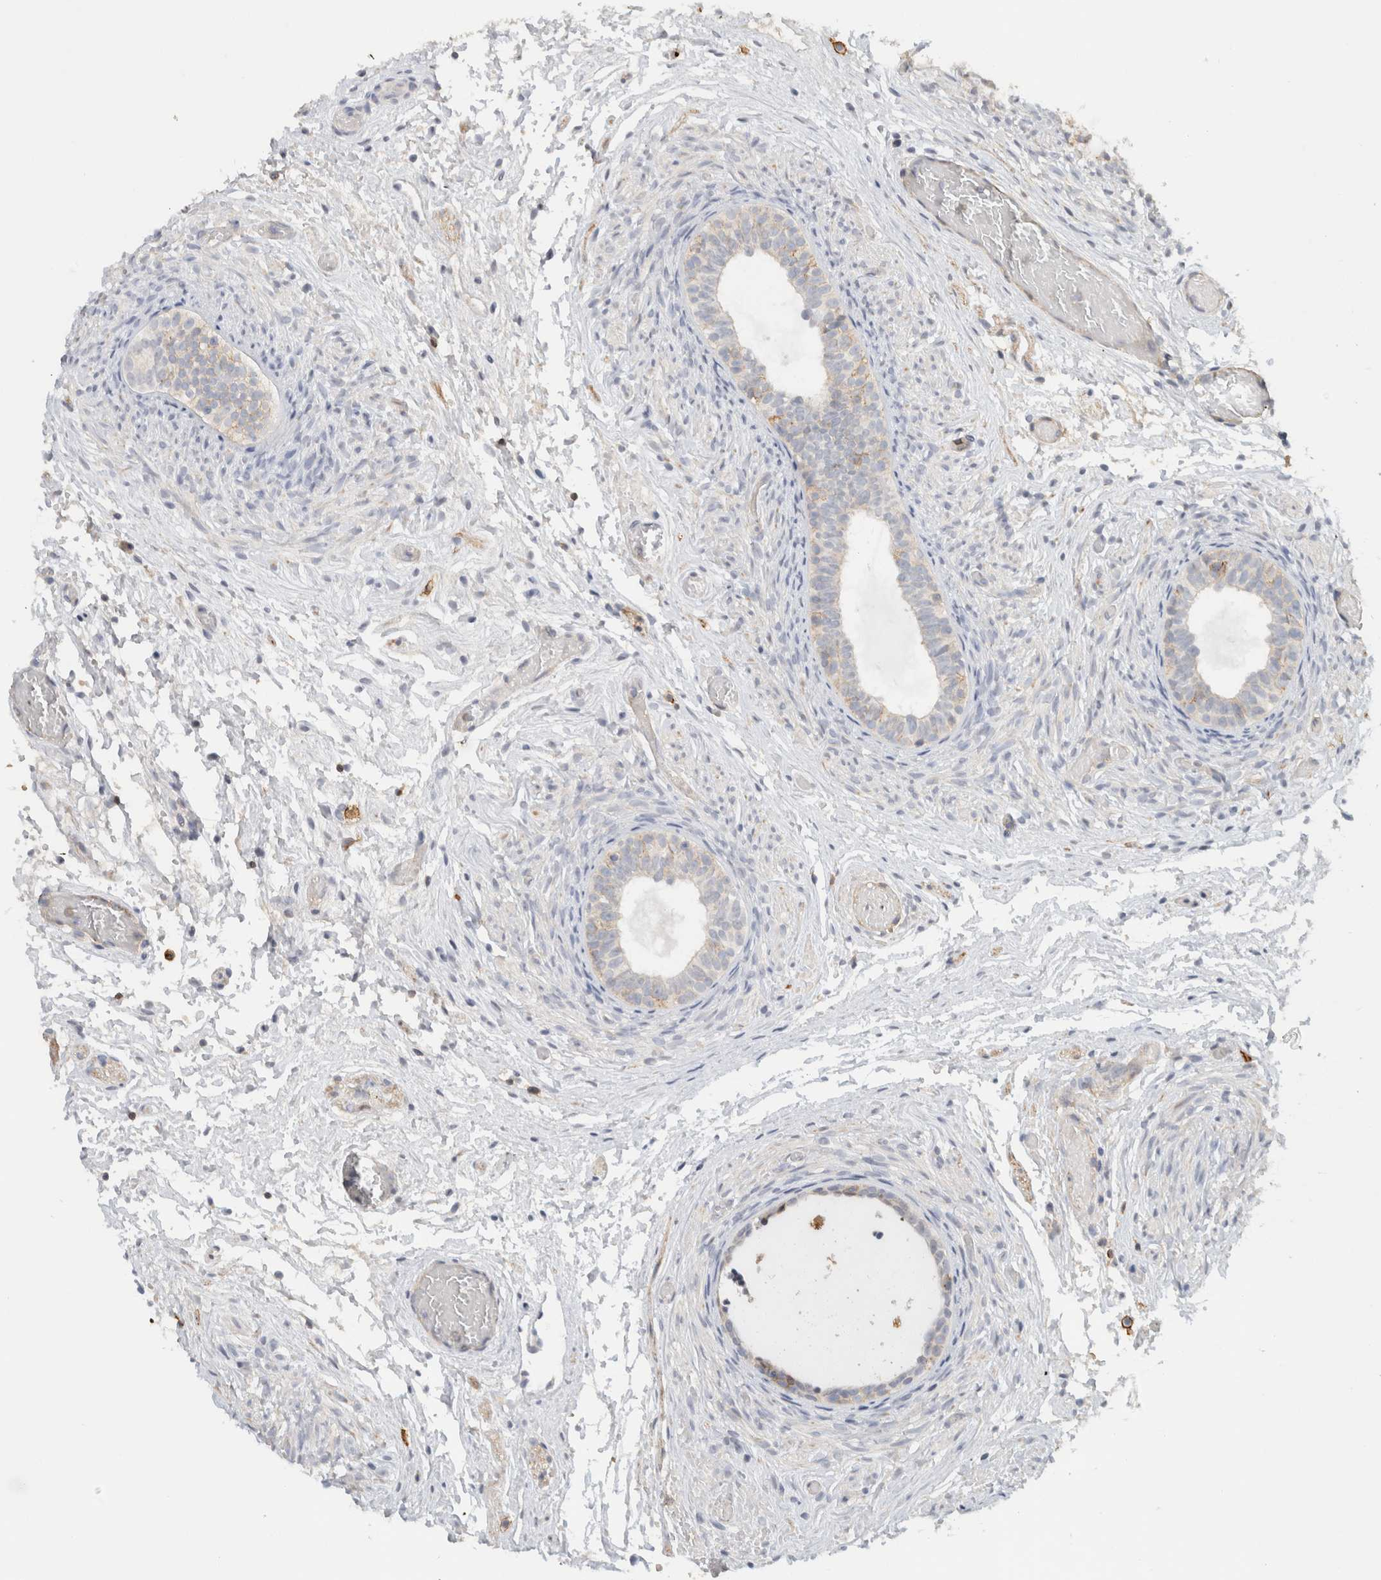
{"staining": {"intensity": "negative", "quantity": "none", "location": "none"}, "tissue": "epididymis", "cell_type": "Glandular cells", "image_type": "normal", "snomed": [{"axis": "morphology", "description": "Normal tissue, NOS"}, {"axis": "topography", "description": "Epididymis"}], "caption": "Immunohistochemistry image of unremarkable epididymis: epididymis stained with DAB shows no significant protein expression in glandular cells.", "gene": "ERCC6L2", "patient": {"sex": "male", "age": 5}}